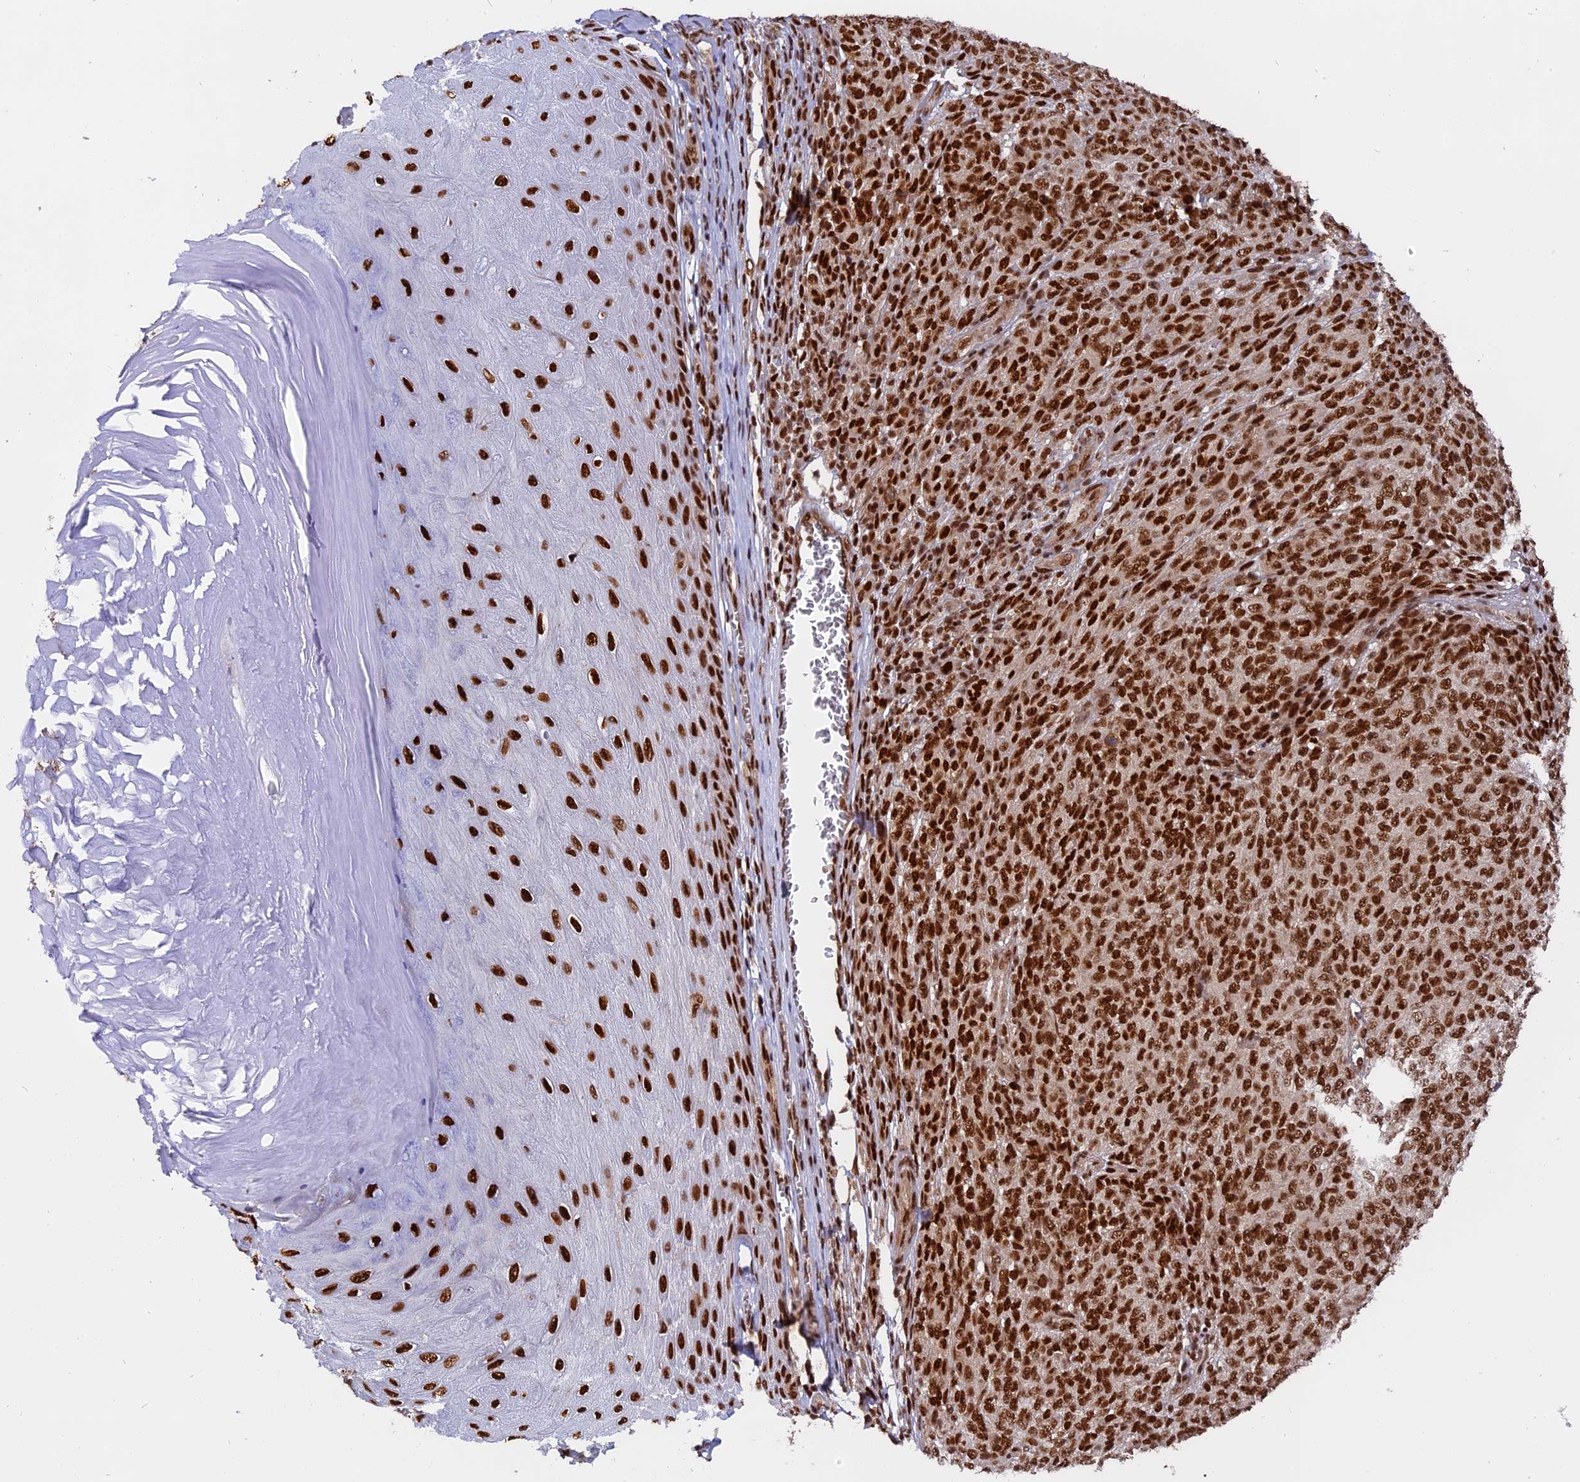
{"staining": {"intensity": "strong", "quantity": ">75%", "location": "nuclear"}, "tissue": "melanoma", "cell_type": "Tumor cells", "image_type": "cancer", "snomed": [{"axis": "morphology", "description": "Malignant melanoma, NOS"}, {"axis": "topography", "description": "Skin"}], "caption": "Malignant melanoma tissue shows strong nuclear expression in about >75% of tumor cells, visualized by immunohistochemistry. (Brightfield microscopy of DAB IHC at high magnification).", "gene": "RAMAC", "patient": {"sex": "male", "age": 49}}